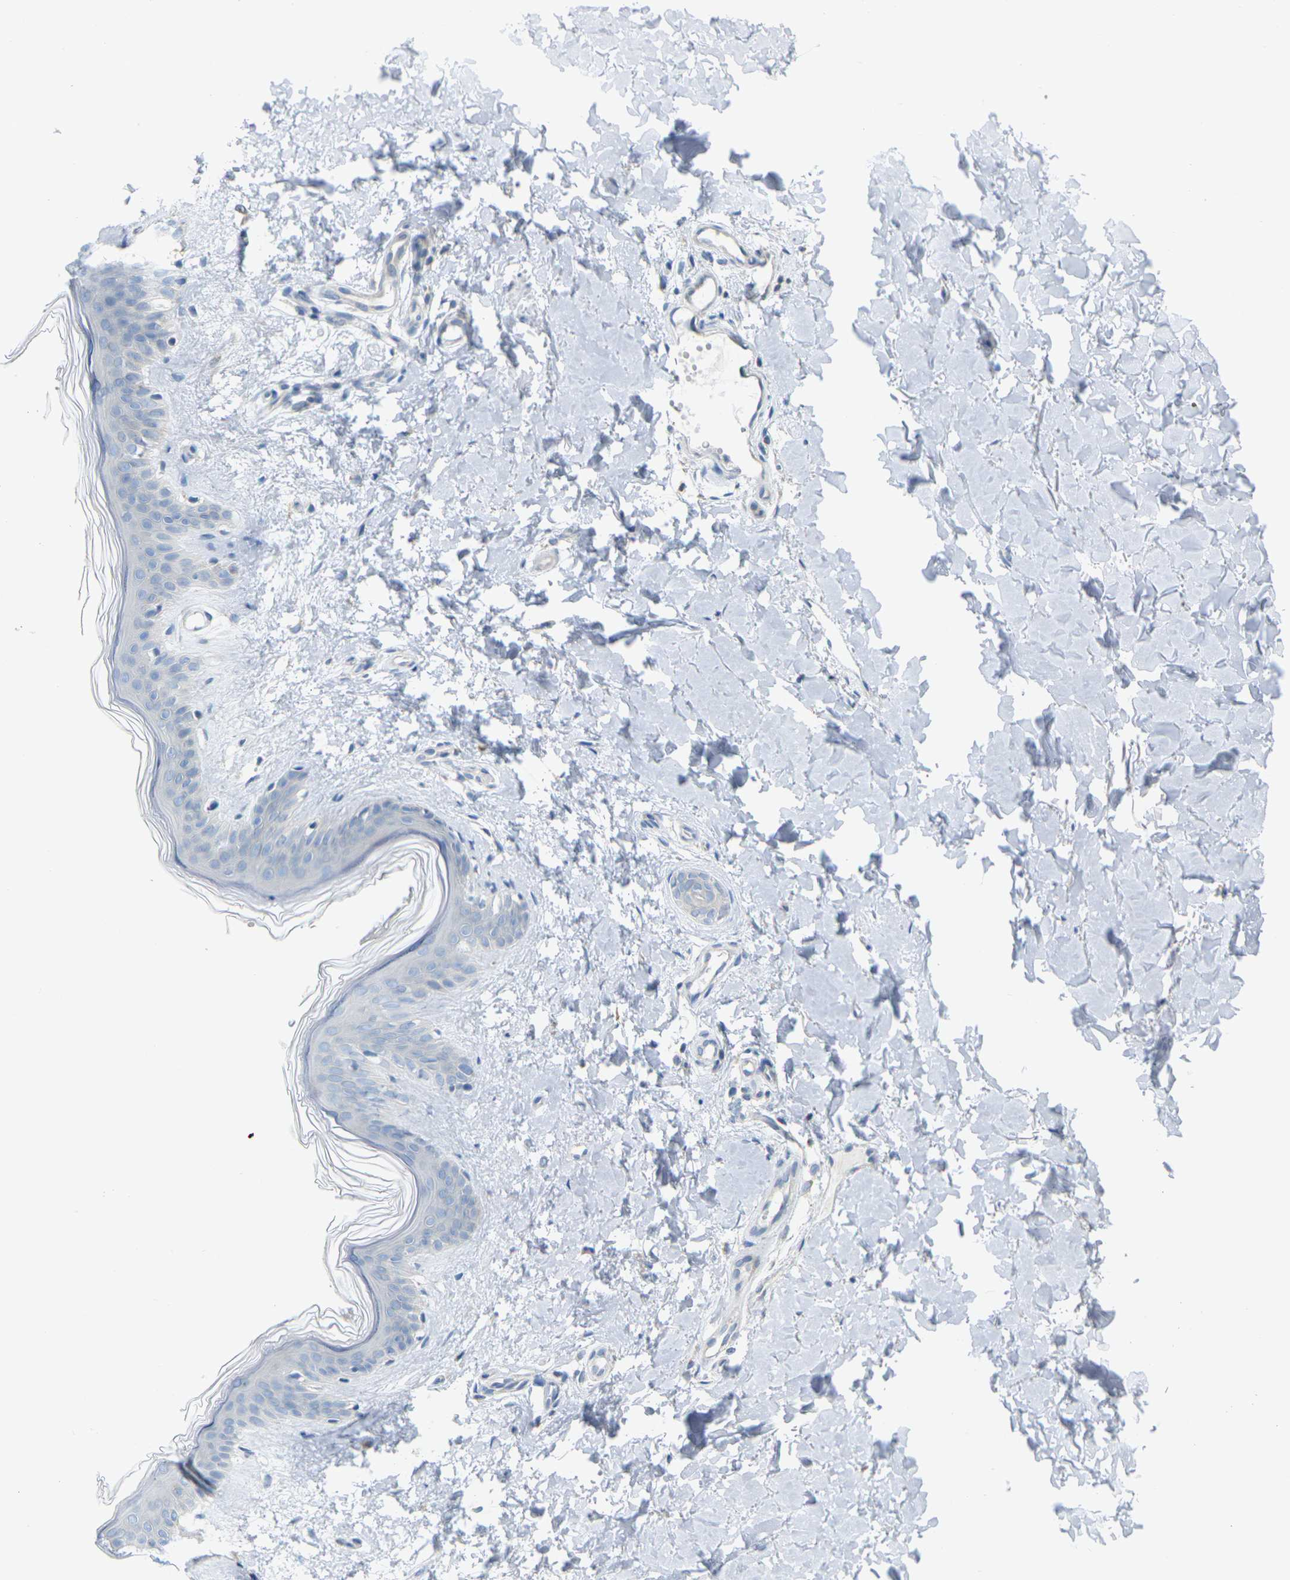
{"staining": {"intensity": "negative", "quantity": "none", "location": "none"}, "tissue": "skin", "cell_type": "Fibroblasts", "image_type": "normal", "snomed": [{"axis": "morphology", "description": "Normal tissue, NOS"}, {"axis": "topography", "description": "Skin"}], "caption": "The IHC photomicrograph has no significant staining in fibroblasts of skin. (DAB (3,3'-diaminobenzidine) immunohistochemistry (IHC) with hematoxylin counter stain).", "gene": "PARD6B", "patient": {"sex": "female", "age": 41}}